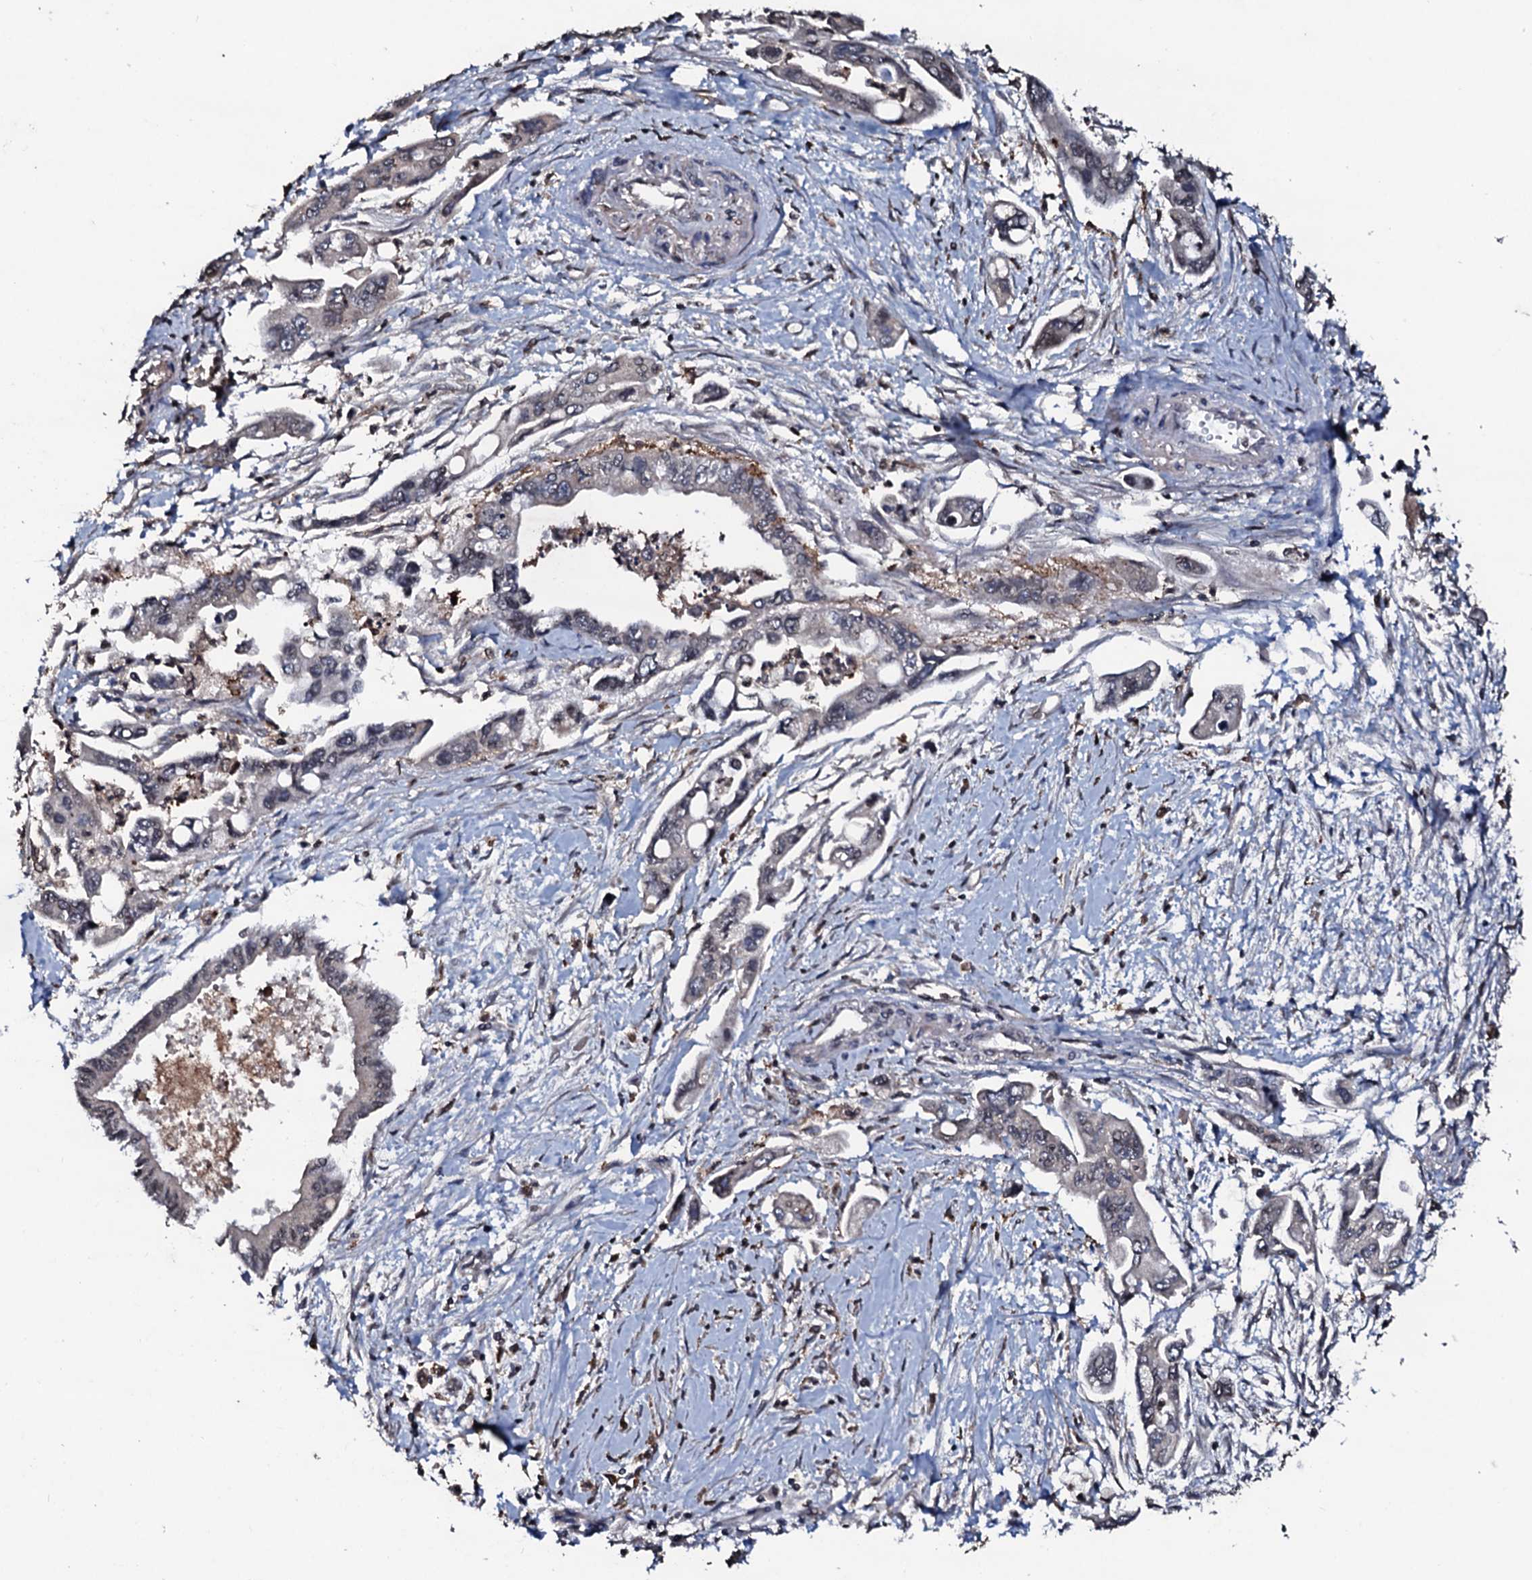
{"staining": {"intensity": "negative", "quantity": "none", "location": "none"}, "tissue": "pancreatic cancer", "cell_type": "Tumor cells", "image_type": "cancer", "snomed": [{"axis": "morphology", "description": "Adenocarcinoma, NOS"}, {"axis": "topography", "description": "Pancreas"}], "caption": "This image is of pancreatic cancer (adenocarcinoma) stained with immunohistochemistry (IHC) to label a protein in brown with the nuclei are counter-stained blue. There is no staining in tumor cells.", "gene": "SDHAF2", "patient": {"sex": "male", "age": 70}}